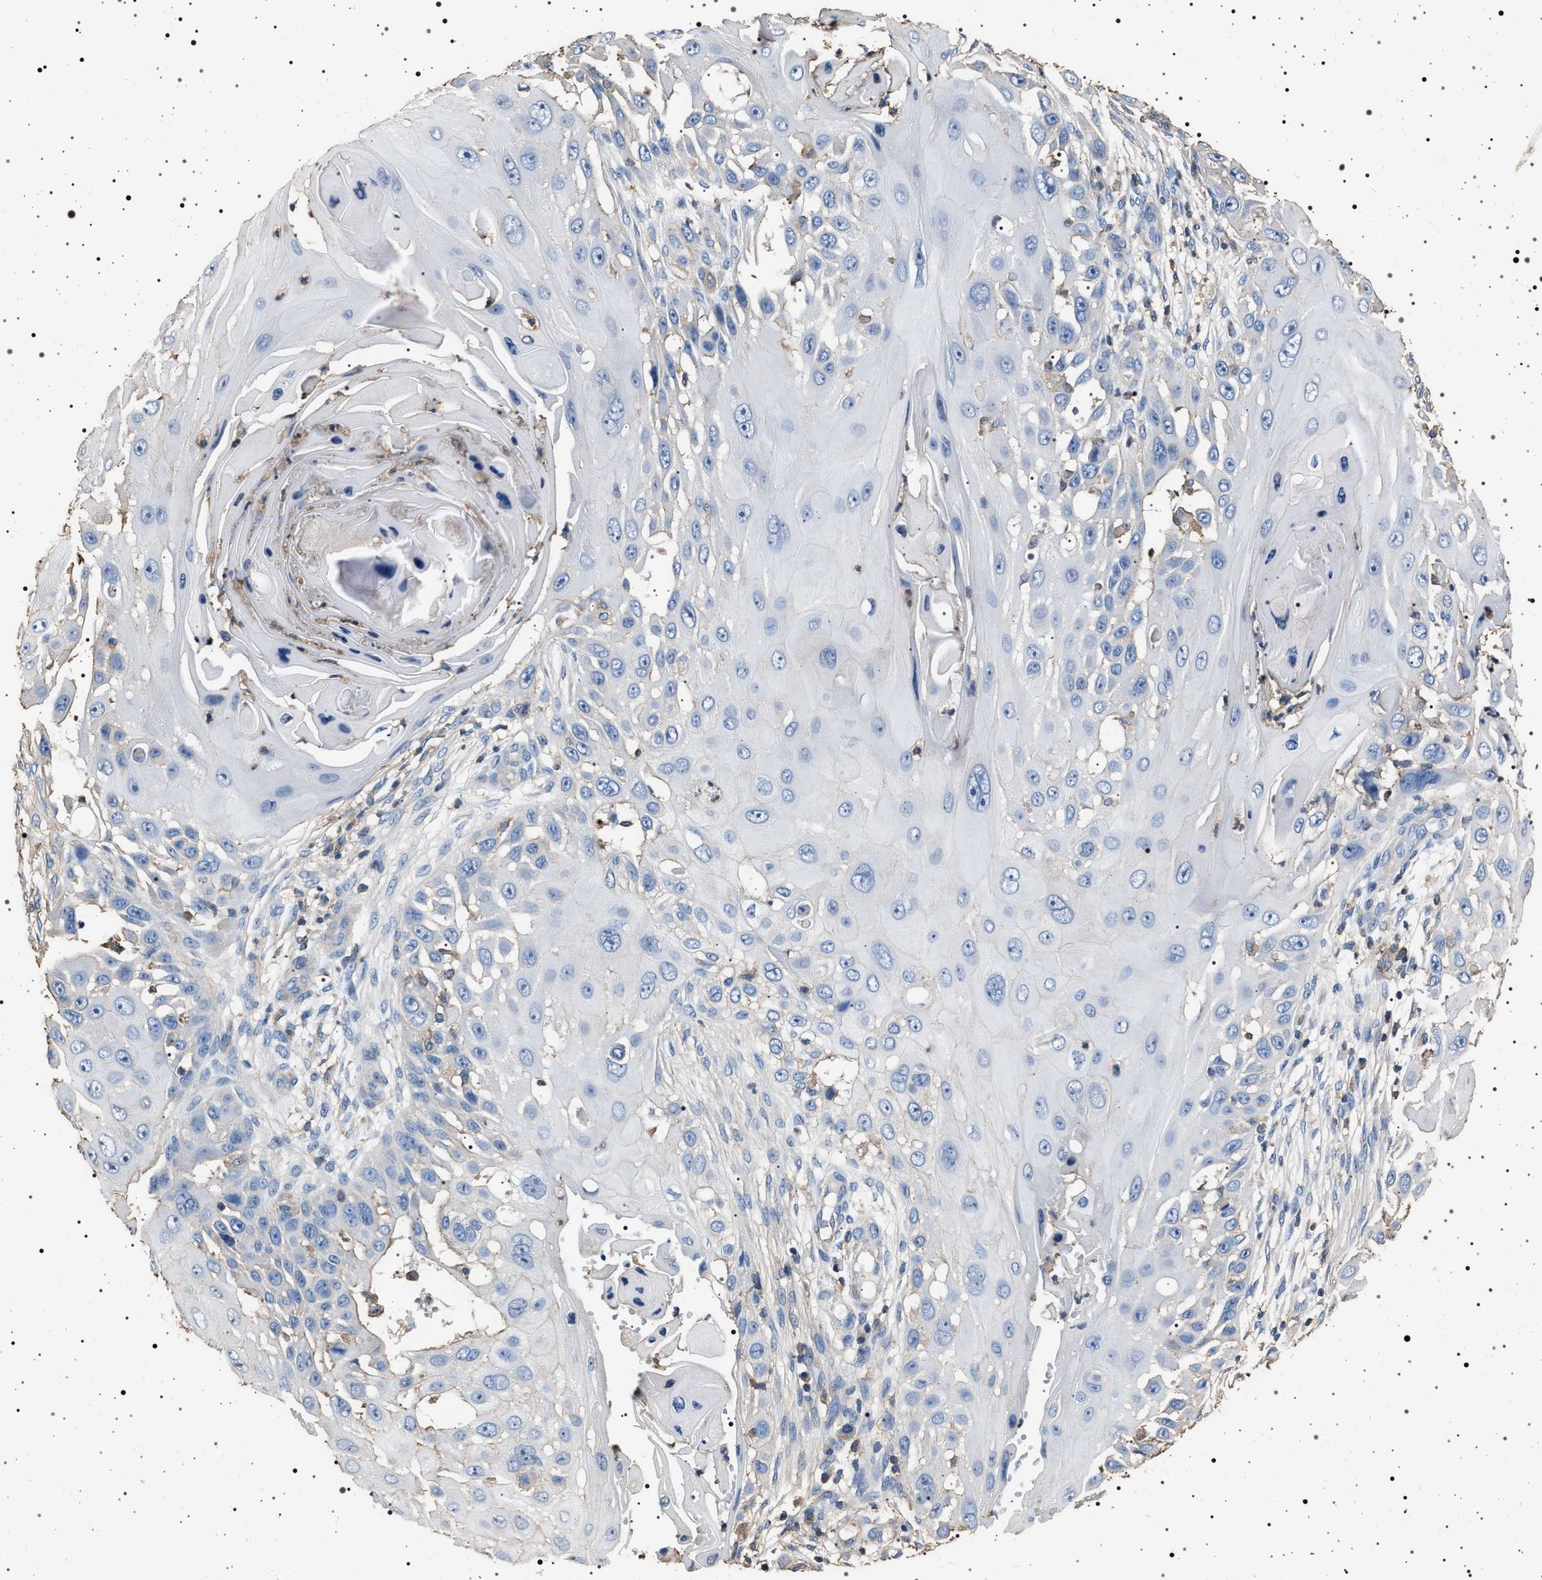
{"staining": {"intensity": "negative", "quantity": "none", "location": "none"}, "tissue": "skin cancer", "cell_type": "Tumor cells", "image_type": "cancer", "snomed": [{"axis": "morphology", "description": "Squamous cell carcinoma, NOS"}, {"axis": "topography", "description": "Skin"}], "caption": "IHC micrograph of skin cancer (squamous cell carcinoma) stained for a protein (brown), which displays no positivity in tumor cells.", "gene": "SMAP2", "patient": {"sex": "female", "age": 44}}